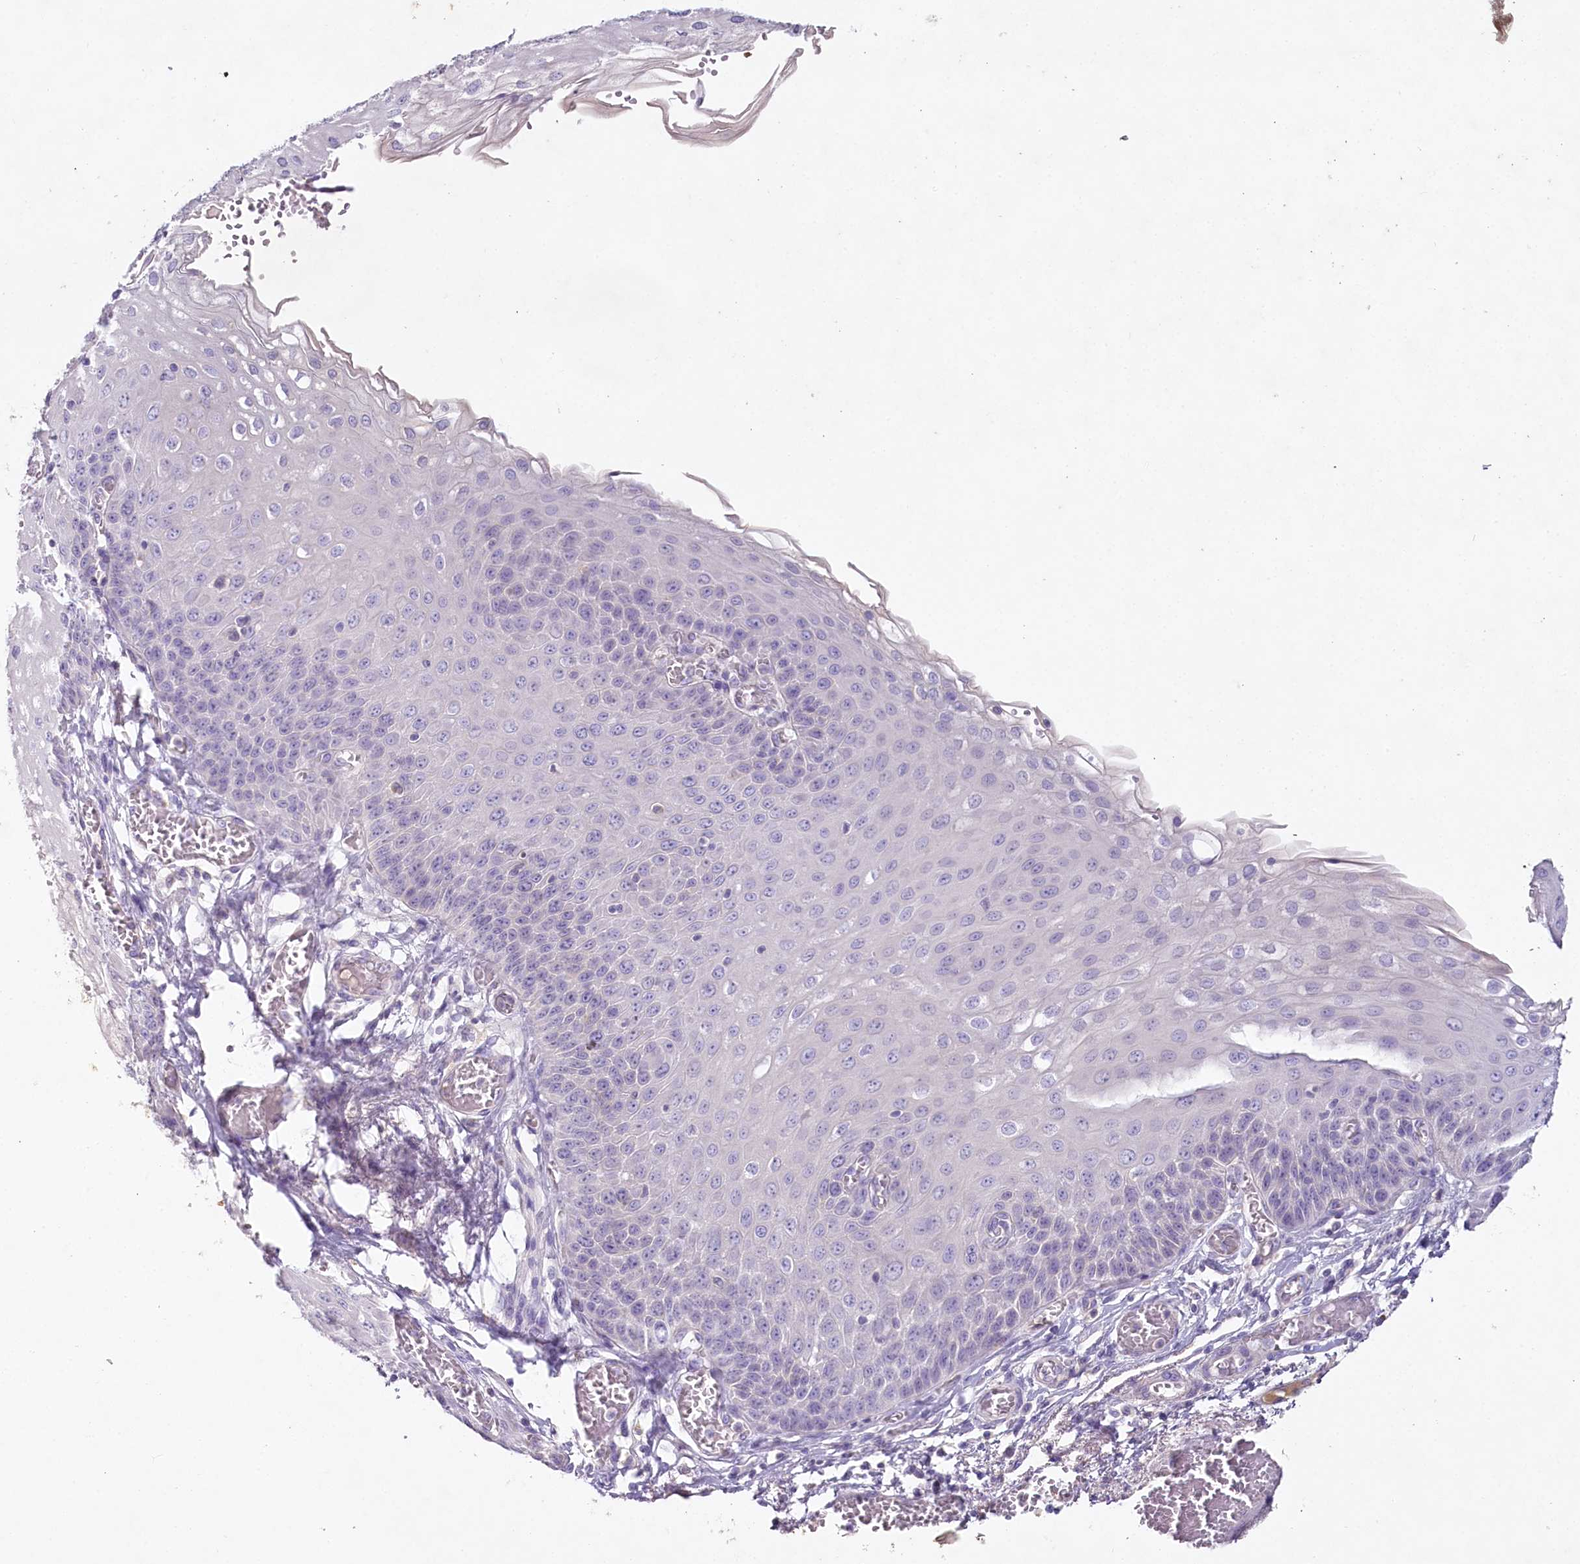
{"staining": {"intensity": "negative", "quantity": "none", "location": "none"}, "tissue": "esophagus", "cell_type": "Squamous epithelial cells", "image_type": "normal", "snomed": [{"axis": "morphology", "description": "Normal tissue, NOS"}, {"axis": "topography", "description": "Esophagus"}], "caption": "Immunohistochemistry (IHC) photomicrograph of unremarkable esophagus stained for a protein (brown), which displays no positivity in squamous epithelial cells.", "gene": "HPD", "patient": {"sex": "male", "age": 81}}